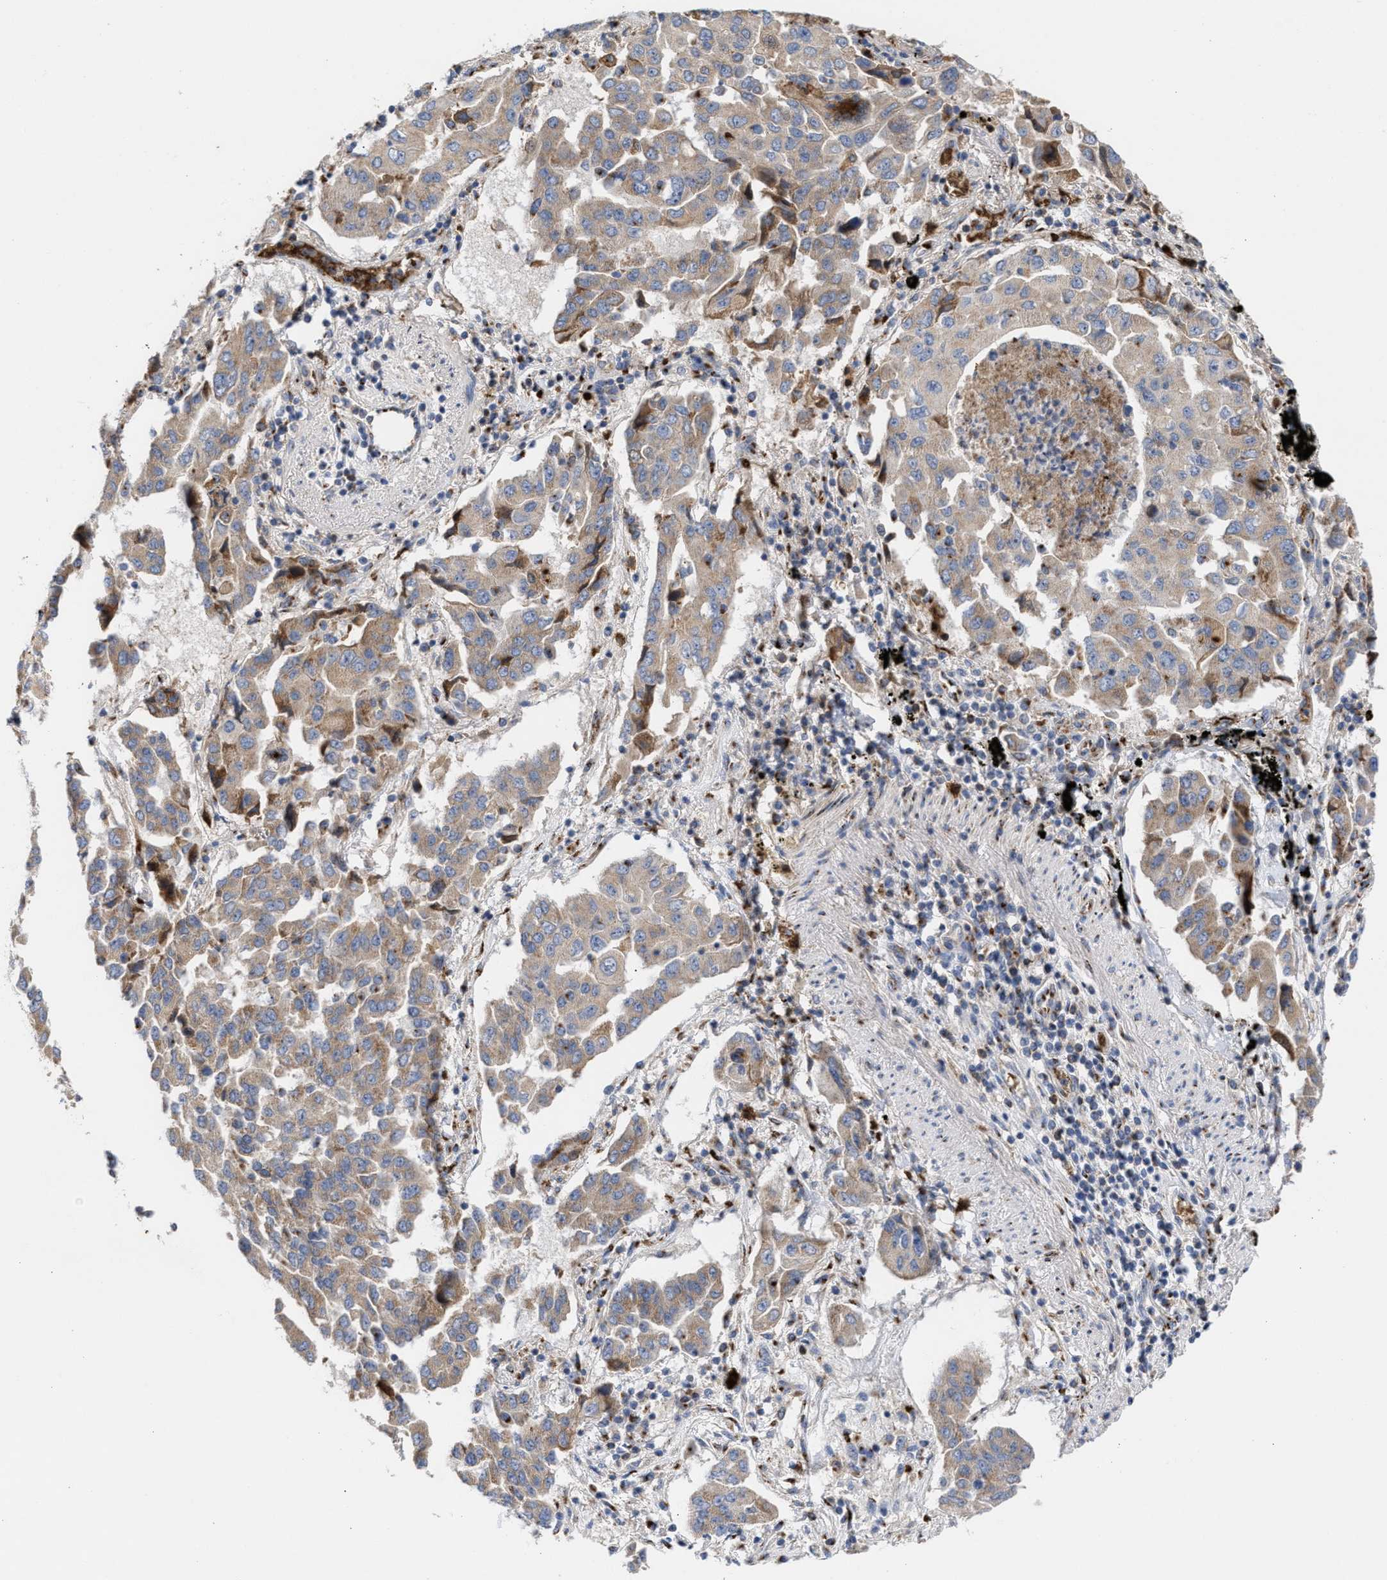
{"staining": {"intensity": "moderate", "quantity": ">75%", "location": "cytoplasmic/membranous"}, "tissue": "lung cancer", "cell_type": "Tumor cells", "image_type": "cancer", "snomed": [{"axis": "morphology", "description": "Adenocarcinoma, NOS"}, {"axis": "topography", "description": "Lung"}], "caption": "This is a histology image of IHC staining of lung adenocarcinoma, which shows moderate staining in the cytoplasmic/membranous of tumor cells.", "gene": "CCL2", "patient": {"sex": "female", "age": 65}}